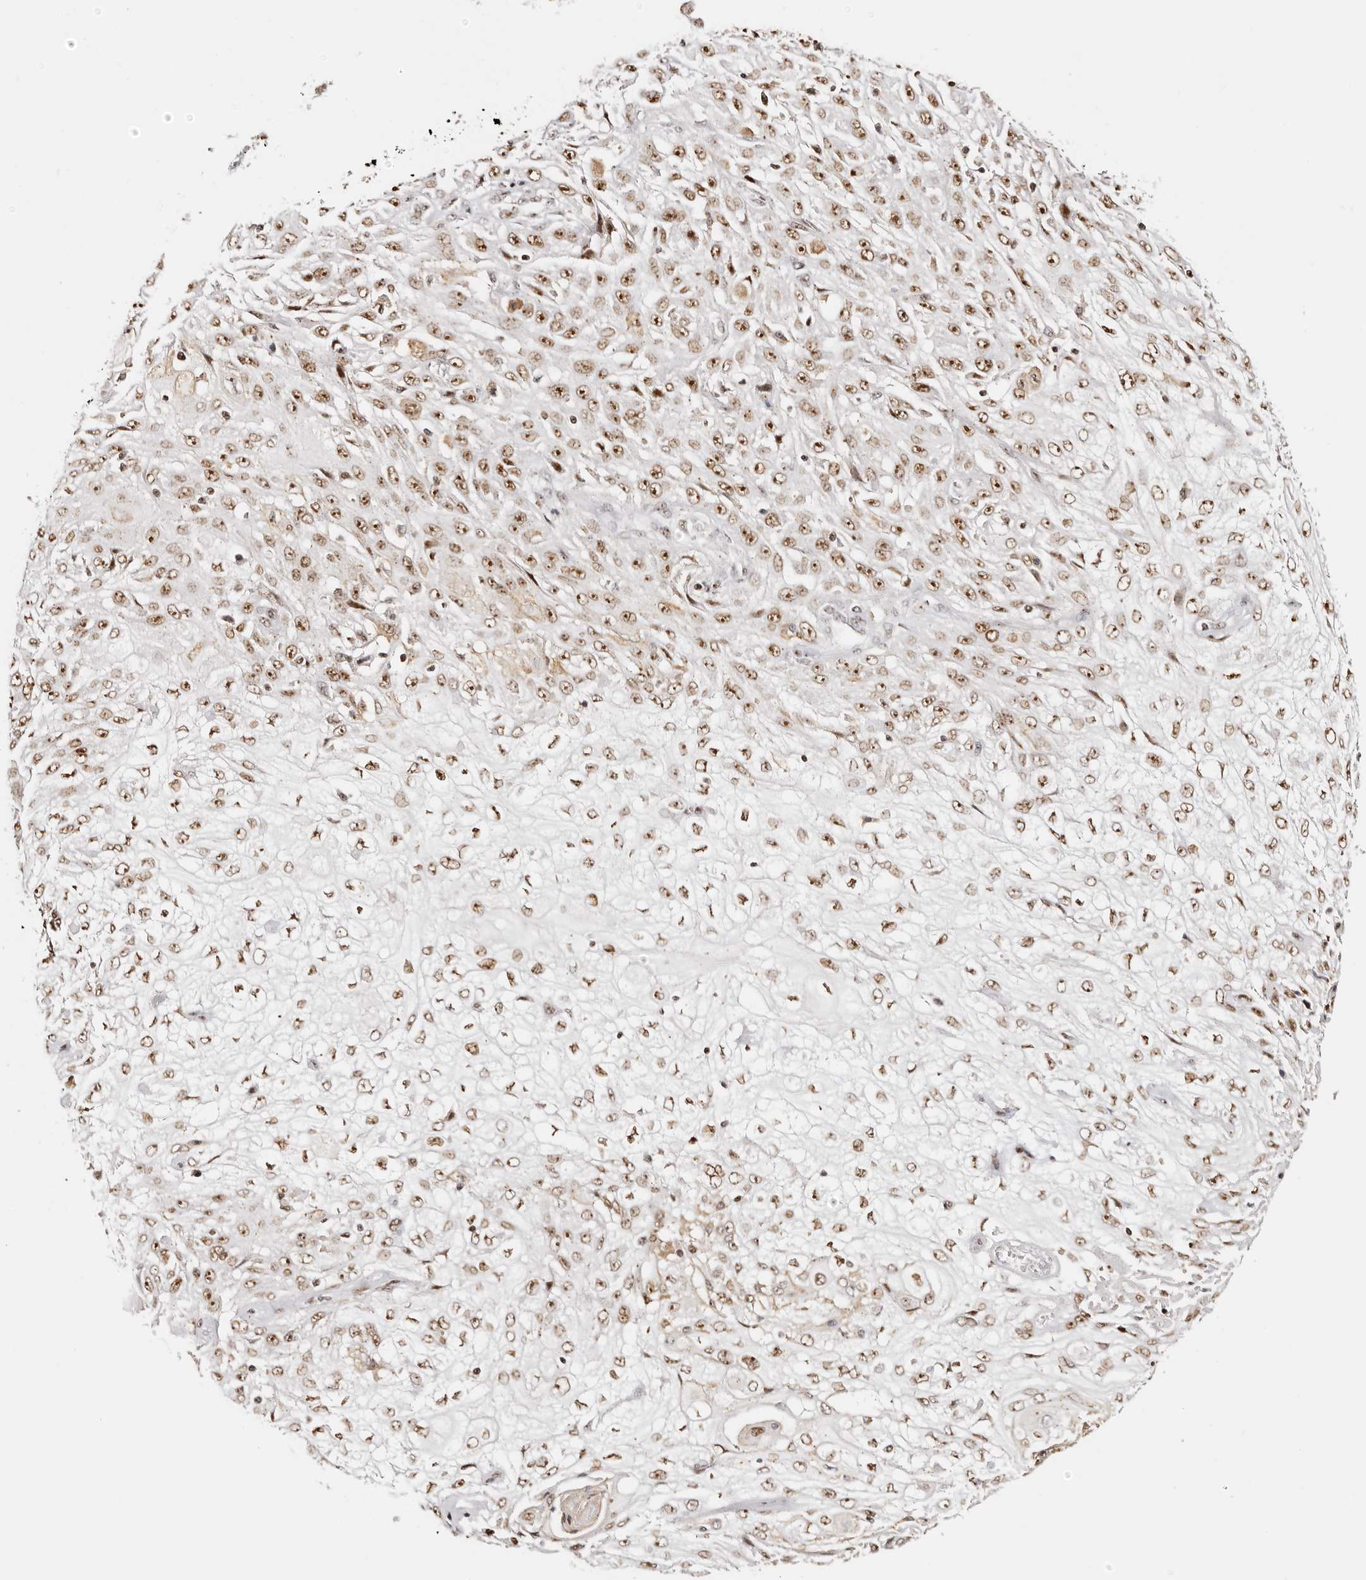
{"staining": {"intensity": "strong", "quantity": ">75%", "location": "nuclear"}, "tissue": "skin cancer", "cell_type": "Tumor cells", "image_type": "cancer", "snomed": [{"axis": "morphology", "description": "Squamous cell carcinoma, NOS"}, {"axis": "morphology", "description": "Squamous cell carcinoma, metastatic, NOS"}, {"axis": "topography", "description": "Skin"}, {"axis": "topography", "description": "Lymph node"}], "caption": "High-magnification brightfield microscopy of skin cancer (metastatic squamous cell carcinoma) stained with DAB (3,3'-diaminobenzidine) (brown) and counterstained with hematoxylin (blue). tumor cells exhibit strong nuclear staining is present in about>75% of cells. (Stains: DAB (3,3'-diaminobenzidine) in brown, nuclei in blue, Microscopy: brightfield microscopy at high magnification).", "gene": "IQGAP3", "patient": {"sex": "male", "age": 75}}